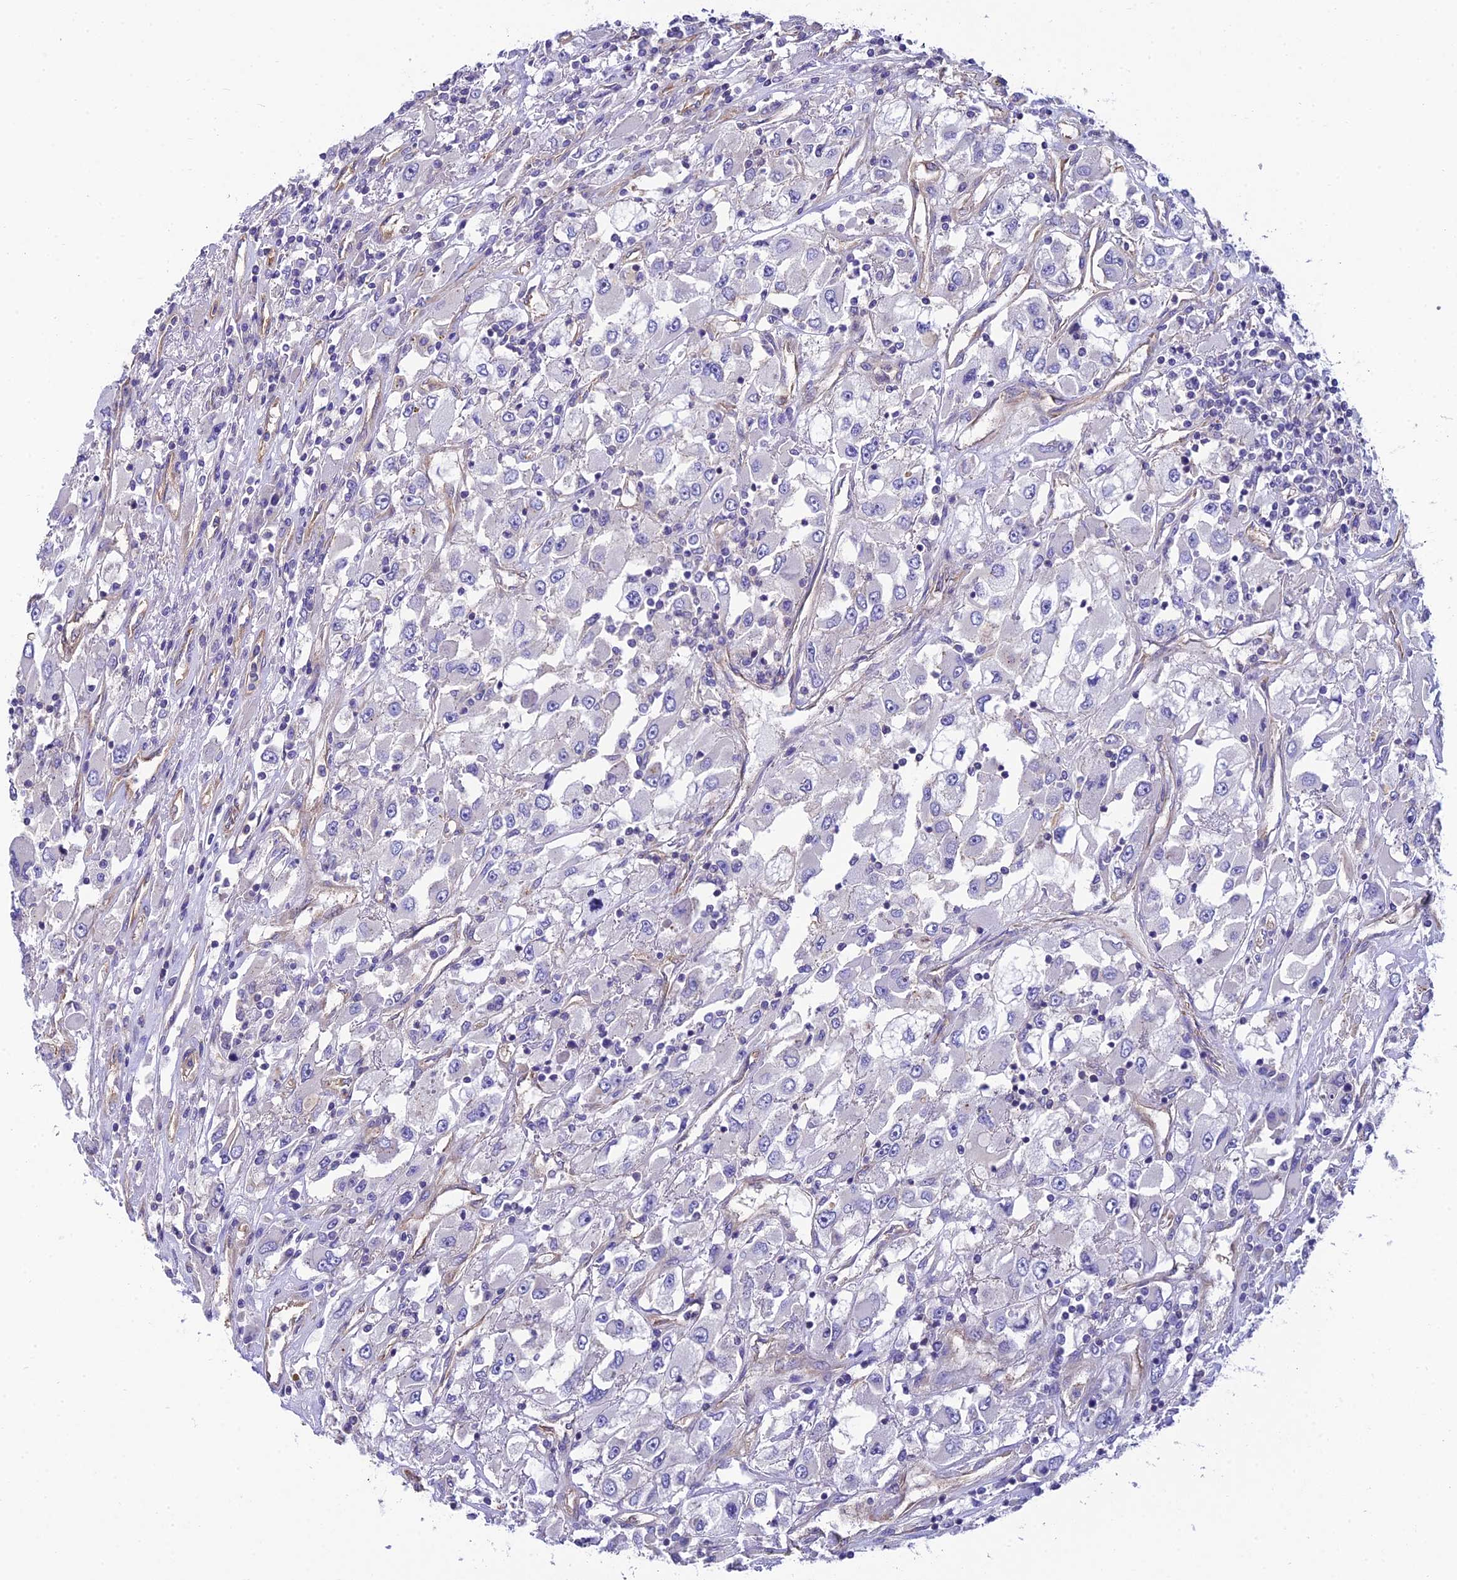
{"staining": {"intensity": "negative", "quantity": "none", "location": "none"}, "tissue": "renal cancer", "cell_type": "Tumor cells", "image_type": "cancer", "snomed": [{"axis": "morphology", "description": "Adenocarcinoma, NOS"}, {"axis": "topography", "description": "Kidney"}], "caption": "There is no significant expression in tumor cells of renal adenocarcinoma.", "gene": "PPFIA3", "patient": {"sex": "female", "age": 52}}